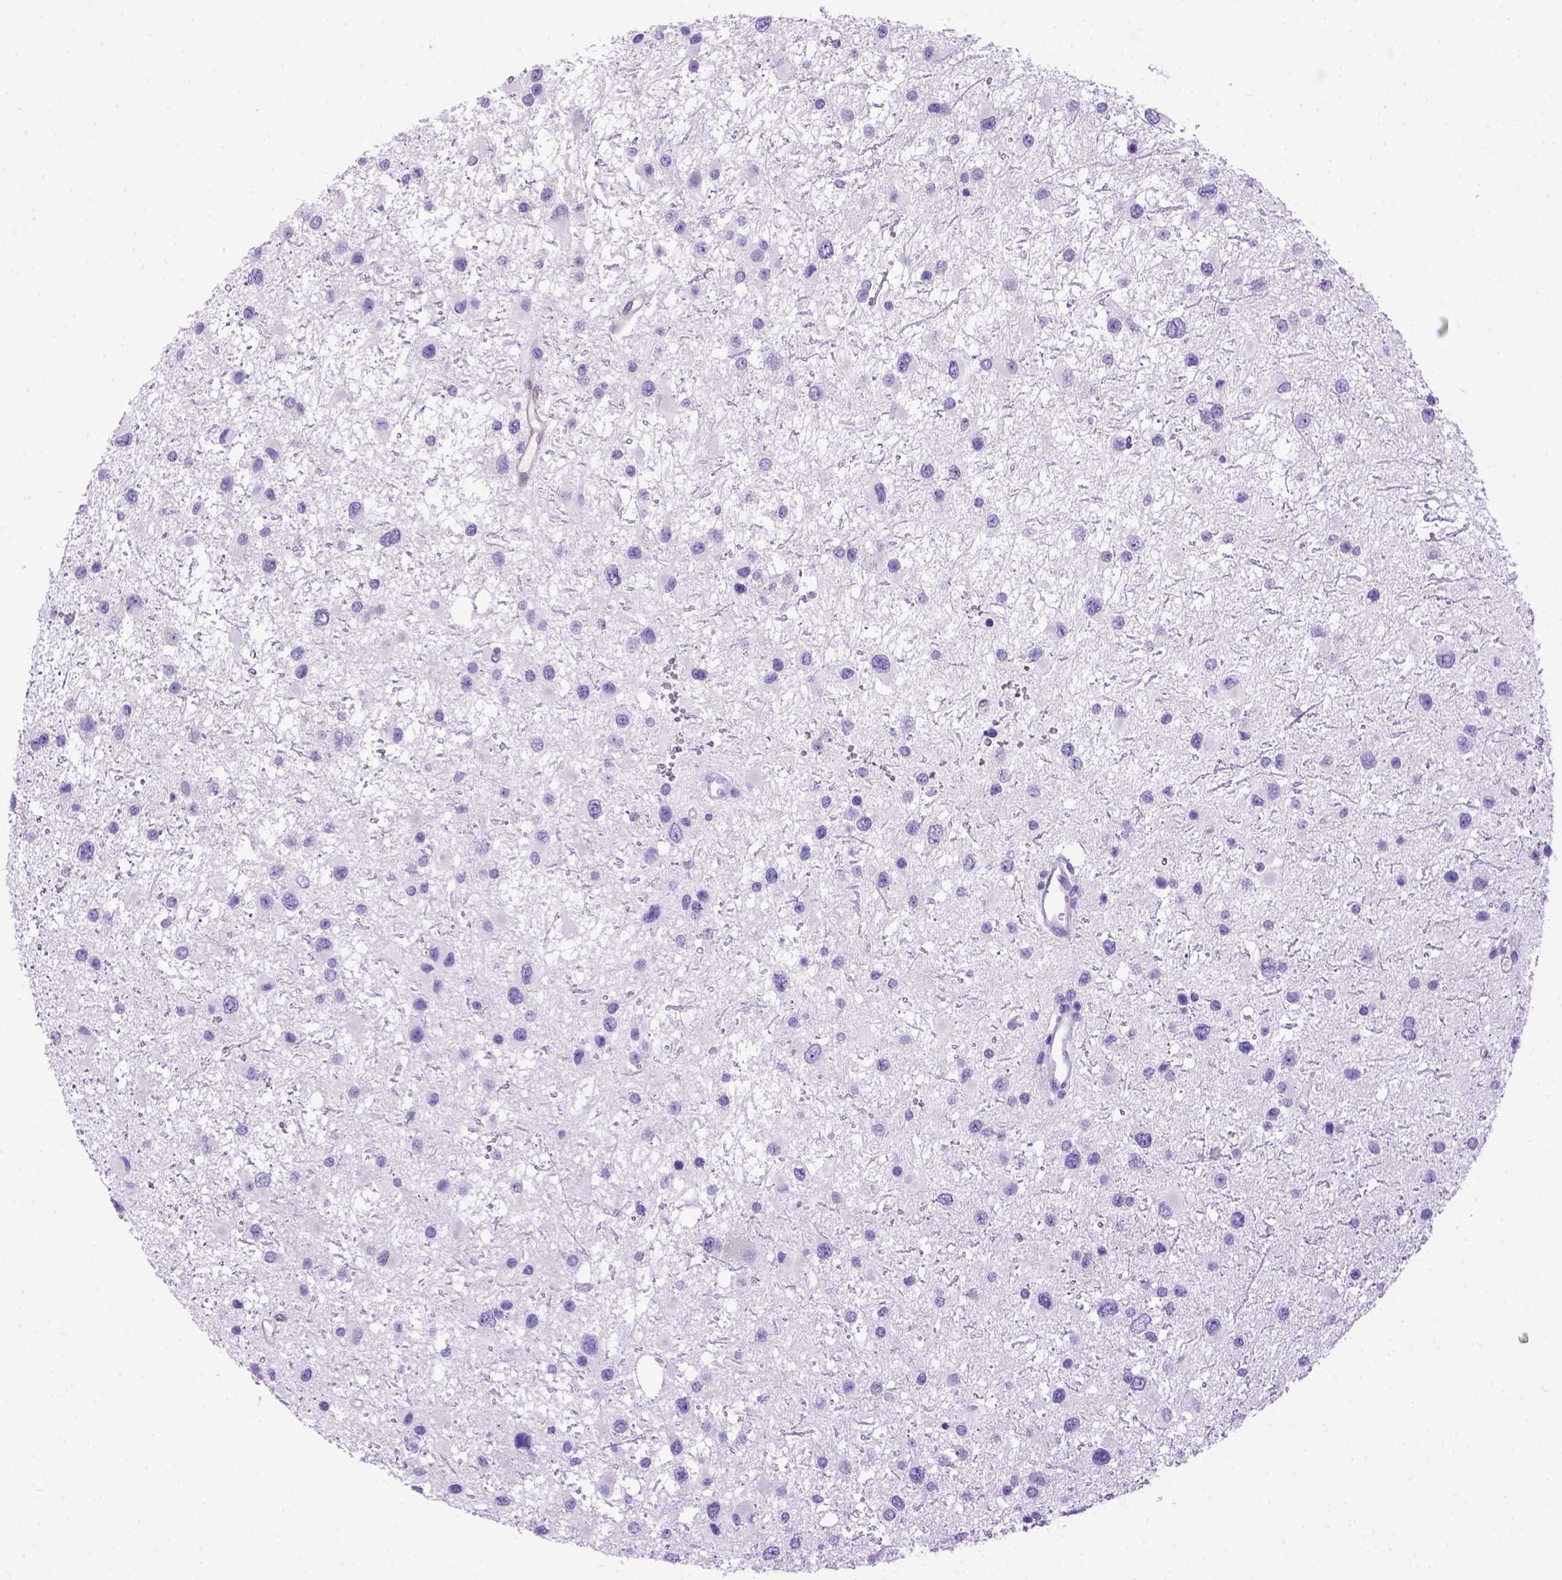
{"staining": {"intensity": "negative", "quantity": "none", "location": "none"}, "tissue": "glioma", "cell_type": "Tumor cells", "image_type": "cancer", "snomed": [{"axis": "morphology", "description": "Glioma, malignant, Low grade"}, {"axis": "topography", "description": "Brain"}], "caption": "The immunohistochemistry histopathology image has no significant staining in tumor cells of glioma tissue.", "gene": "PTGES", "patient": {"sex": "female", "age": 32}}